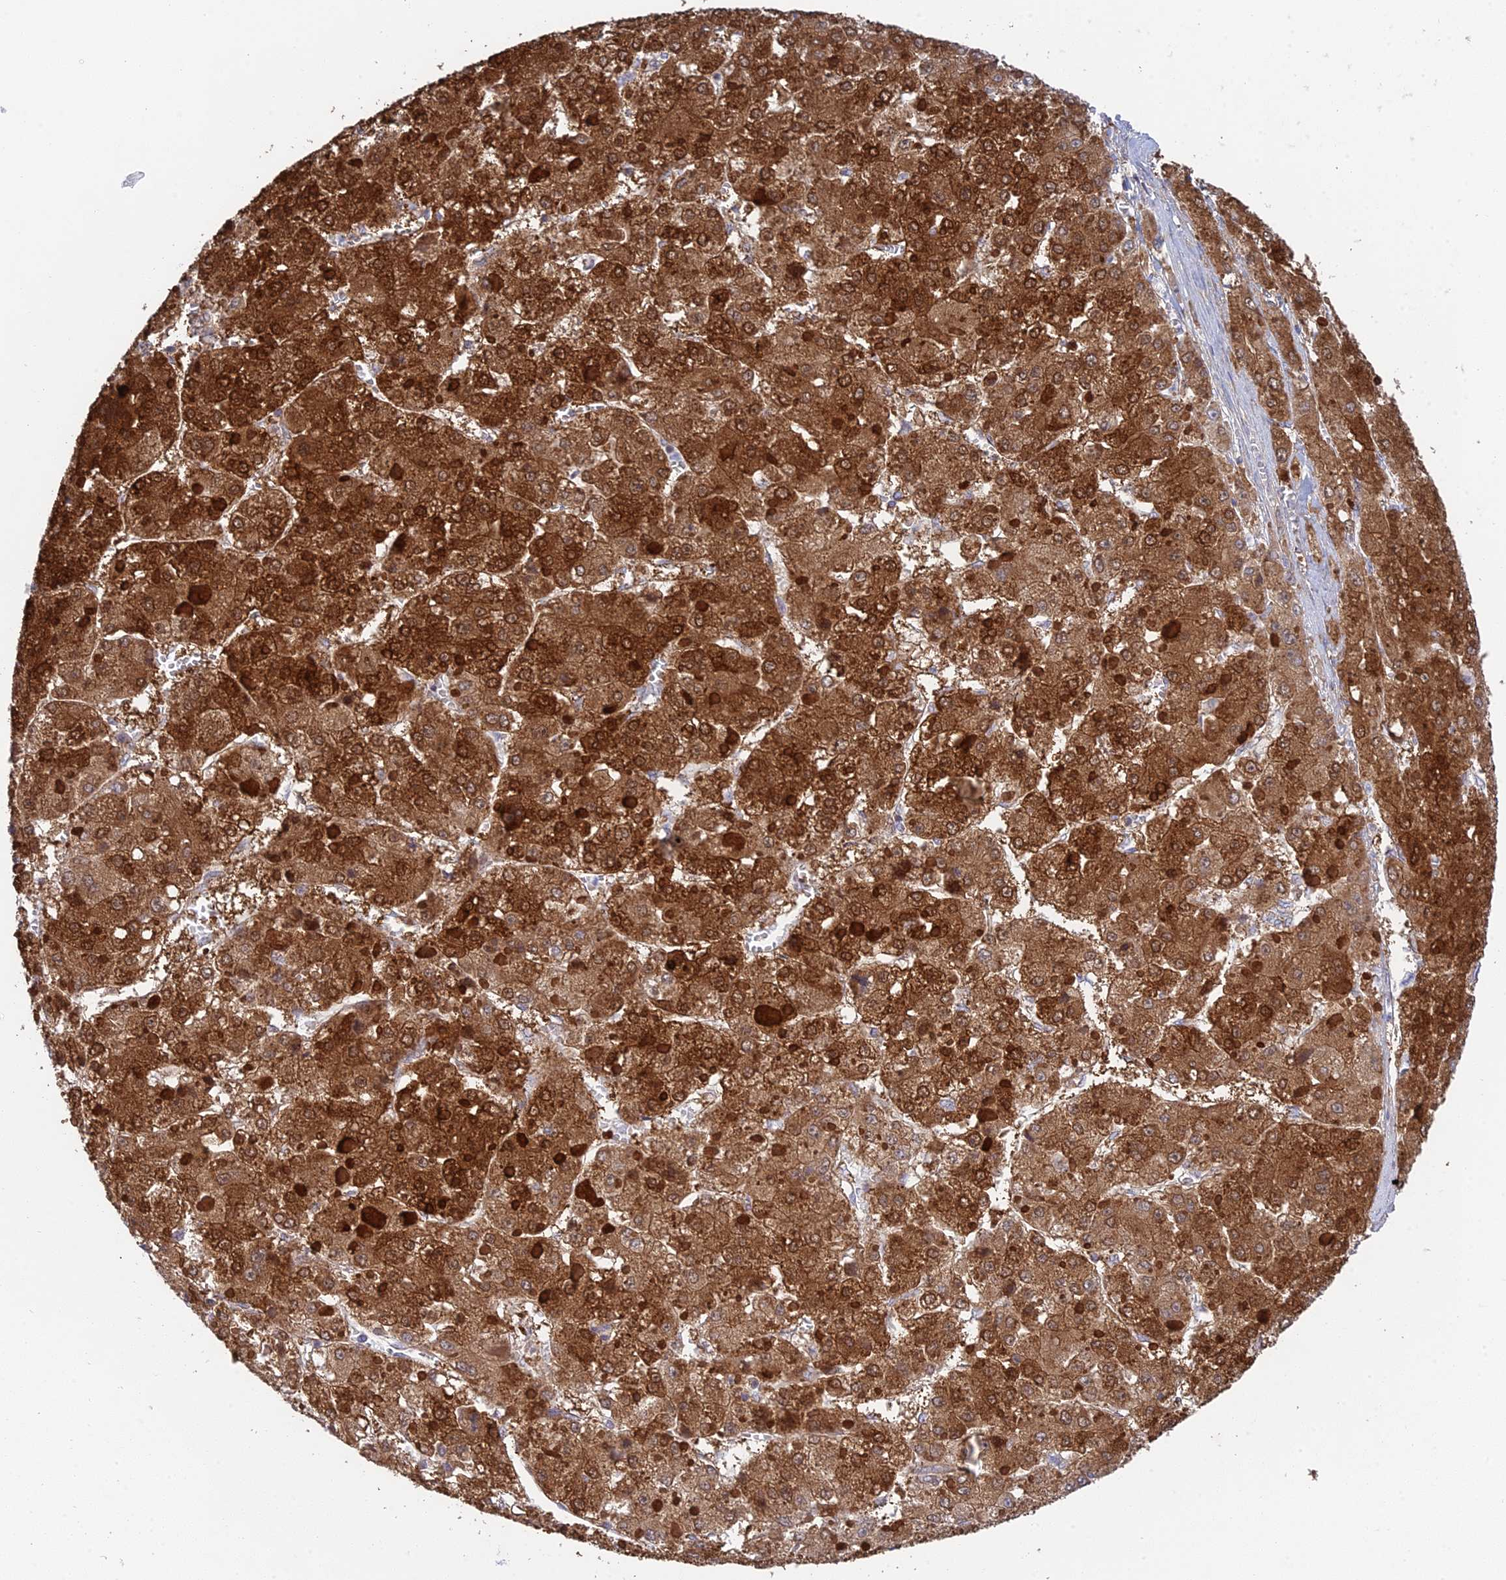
{"staining": {"intensity": "strong", "quantity": ">75%", "location": "cytoplasmic/membranous"}, "tissue": "liver cancer", "cell_type": "Tumor cells", "image_type": "cancer", "snomed": [{"axis": "morphology", "description": "Carcinoma, Hepatocellular, NOS"}, {"axis": "topography", "description": "Liver"}], "caption": "Strong cytoplasmic/membranous positivity for a protein is seen in approximately >75% of tumor cells of liver hepatocellular carcinoma using immunohistochemistry (IHC).", "gene": "INCA1", "patient": {"sex": "female", "age": 73}}